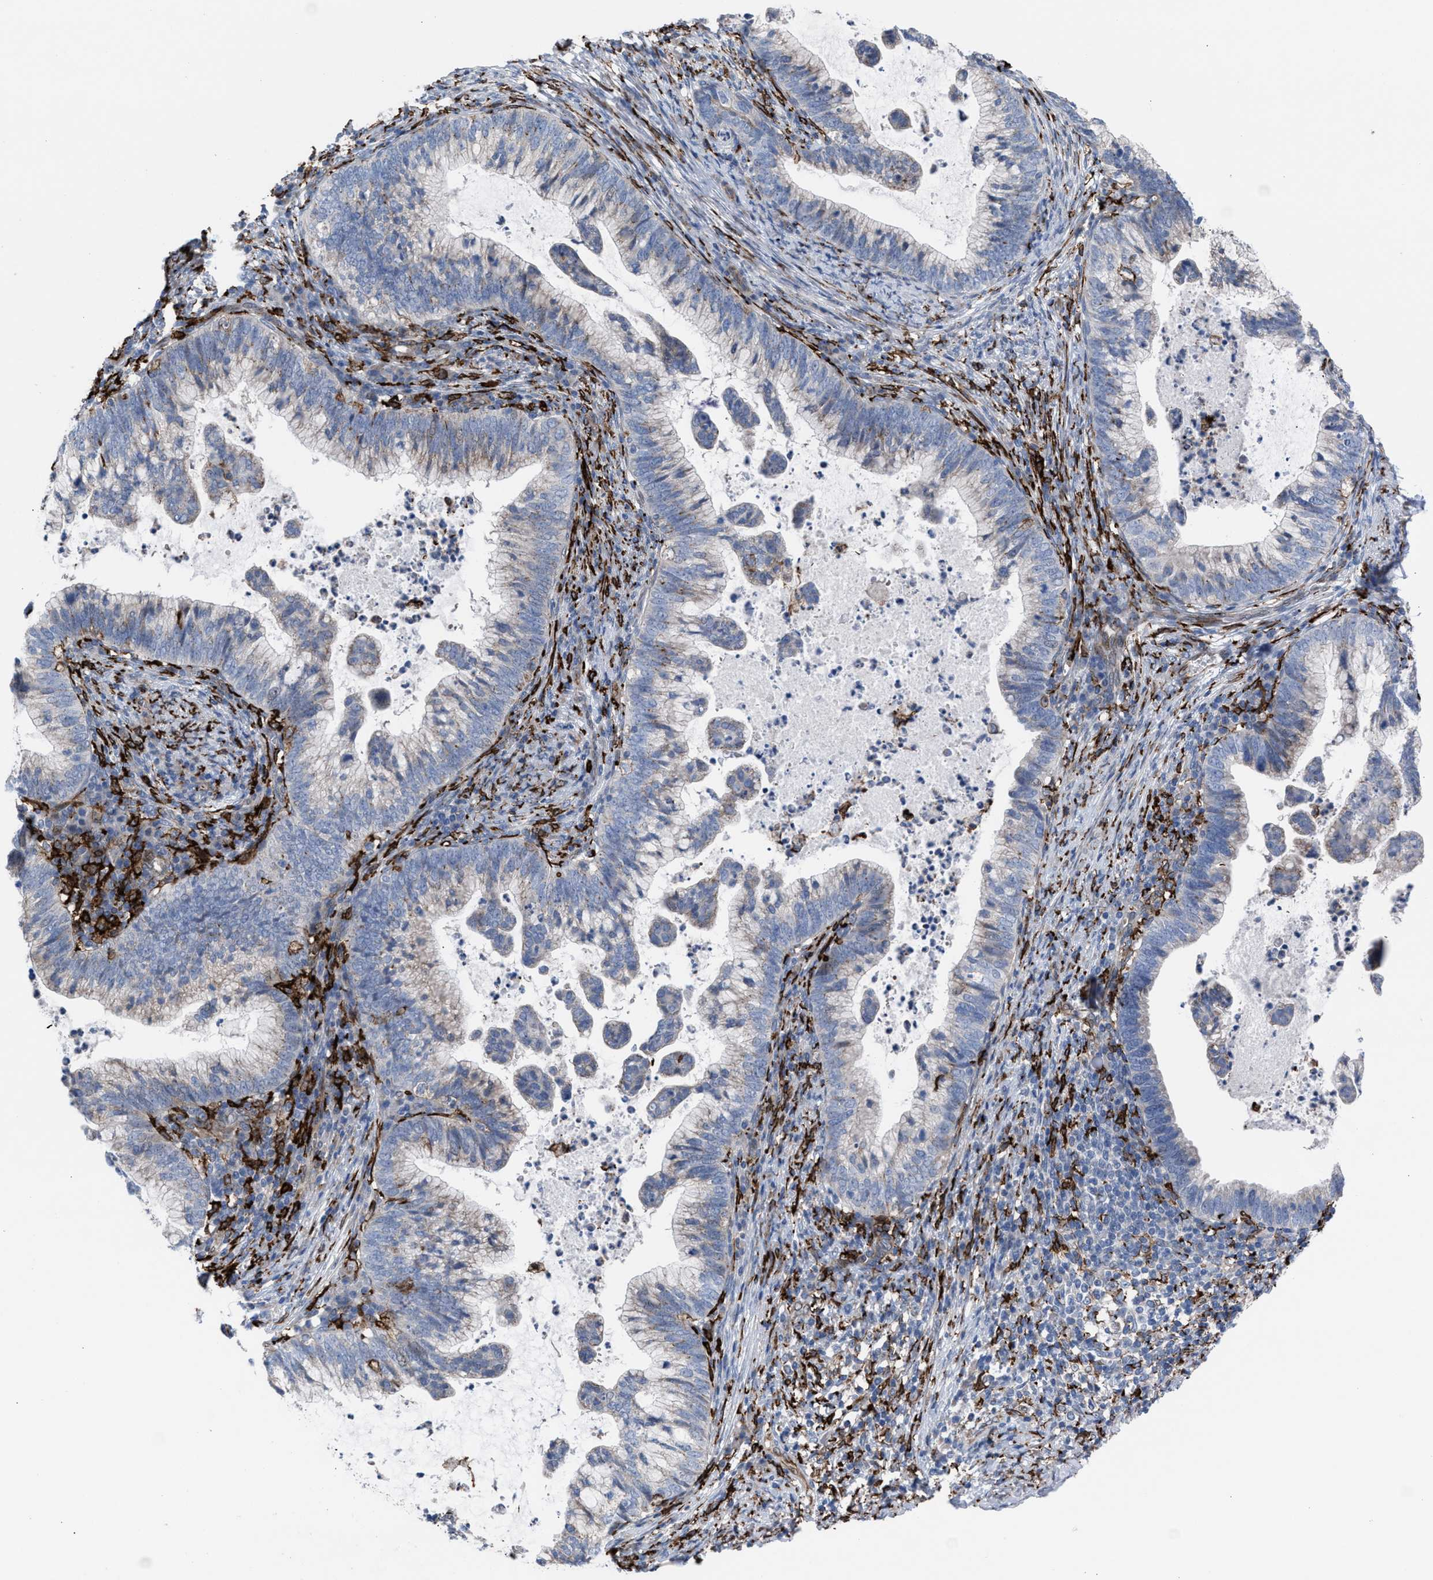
{"staining": {"intensity": "negative", "quantity": "none", "location": "none"}, "tissue": "cervical cancer", "cell_type": "Tumor cells", "image_type": "cancer", "snomed": [{"axis": "morphology", "description": "Adenocarcinoma, NOS"}, {"axis": "topography", "description": "Cervix"}], "caption": "Cervical cancer was stained to show a protein in brown. There is no significant staining in tumor cells. Brightfield microscopy of immunohistochemistry stained with DAB (brown) and hematoxylin (blue), captured at high magnification.", "gene": "SLC47A1", "patient": {"sex": "female", "age": 36}}